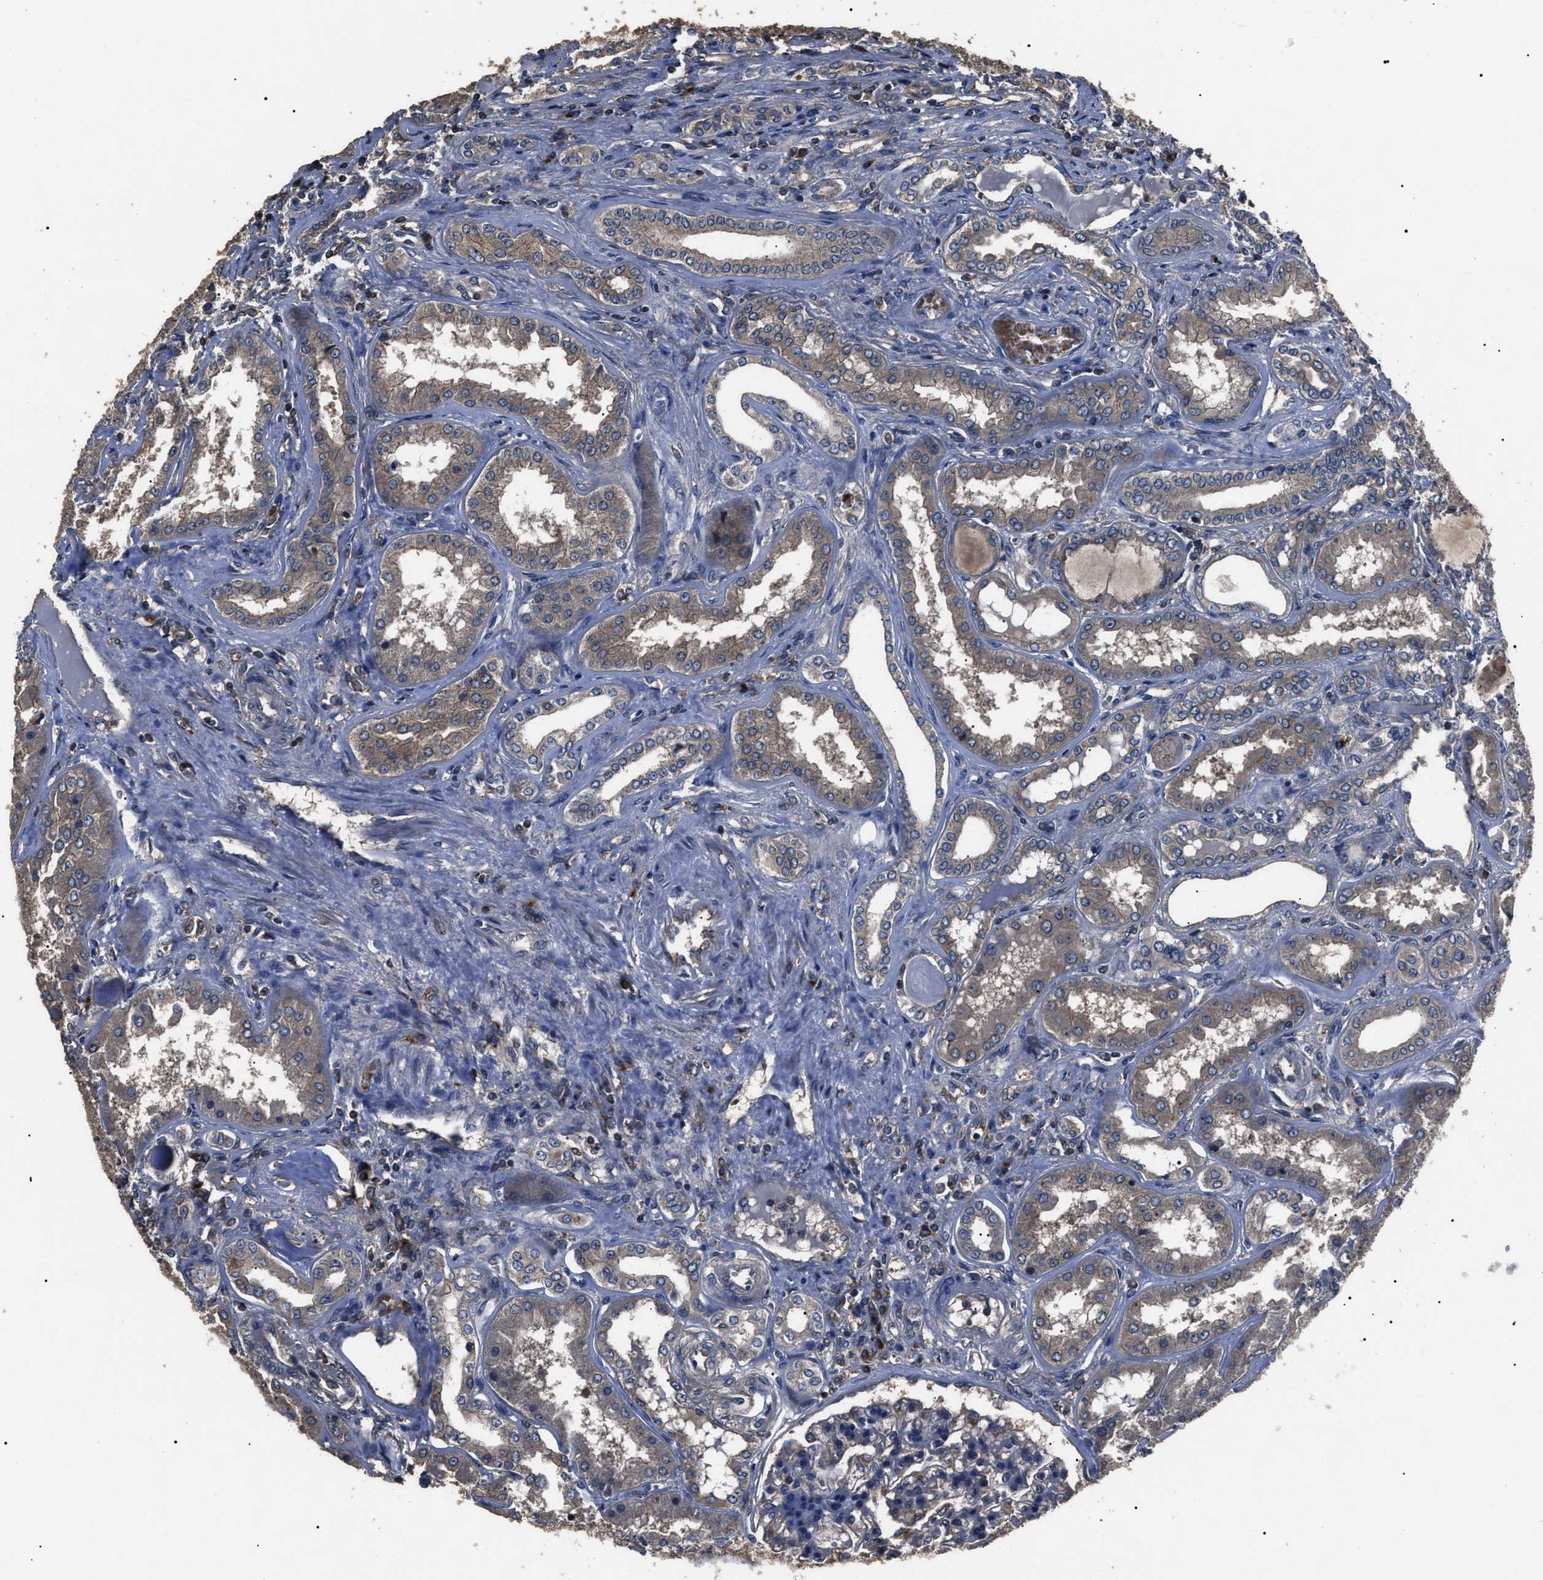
{"staining": {"intensity": "weak", "quantity": "<25%", "location": "cytoplasmic/membranous"}, "tissue": "kidney", "cell_type": "Cells in glomeruli", "image_type": "normal", "snomed": [{"axis": "morphology", "description": "Normal tissue, NOS"}, {"axis": "topography", "description": "Kidney"}], "caption": "There is no significant staining in cells in glomeruli of kidney. Nuclei are stained in blue.", "gene": "RNF216", "patient": {"sex": "female", "age": 56}}